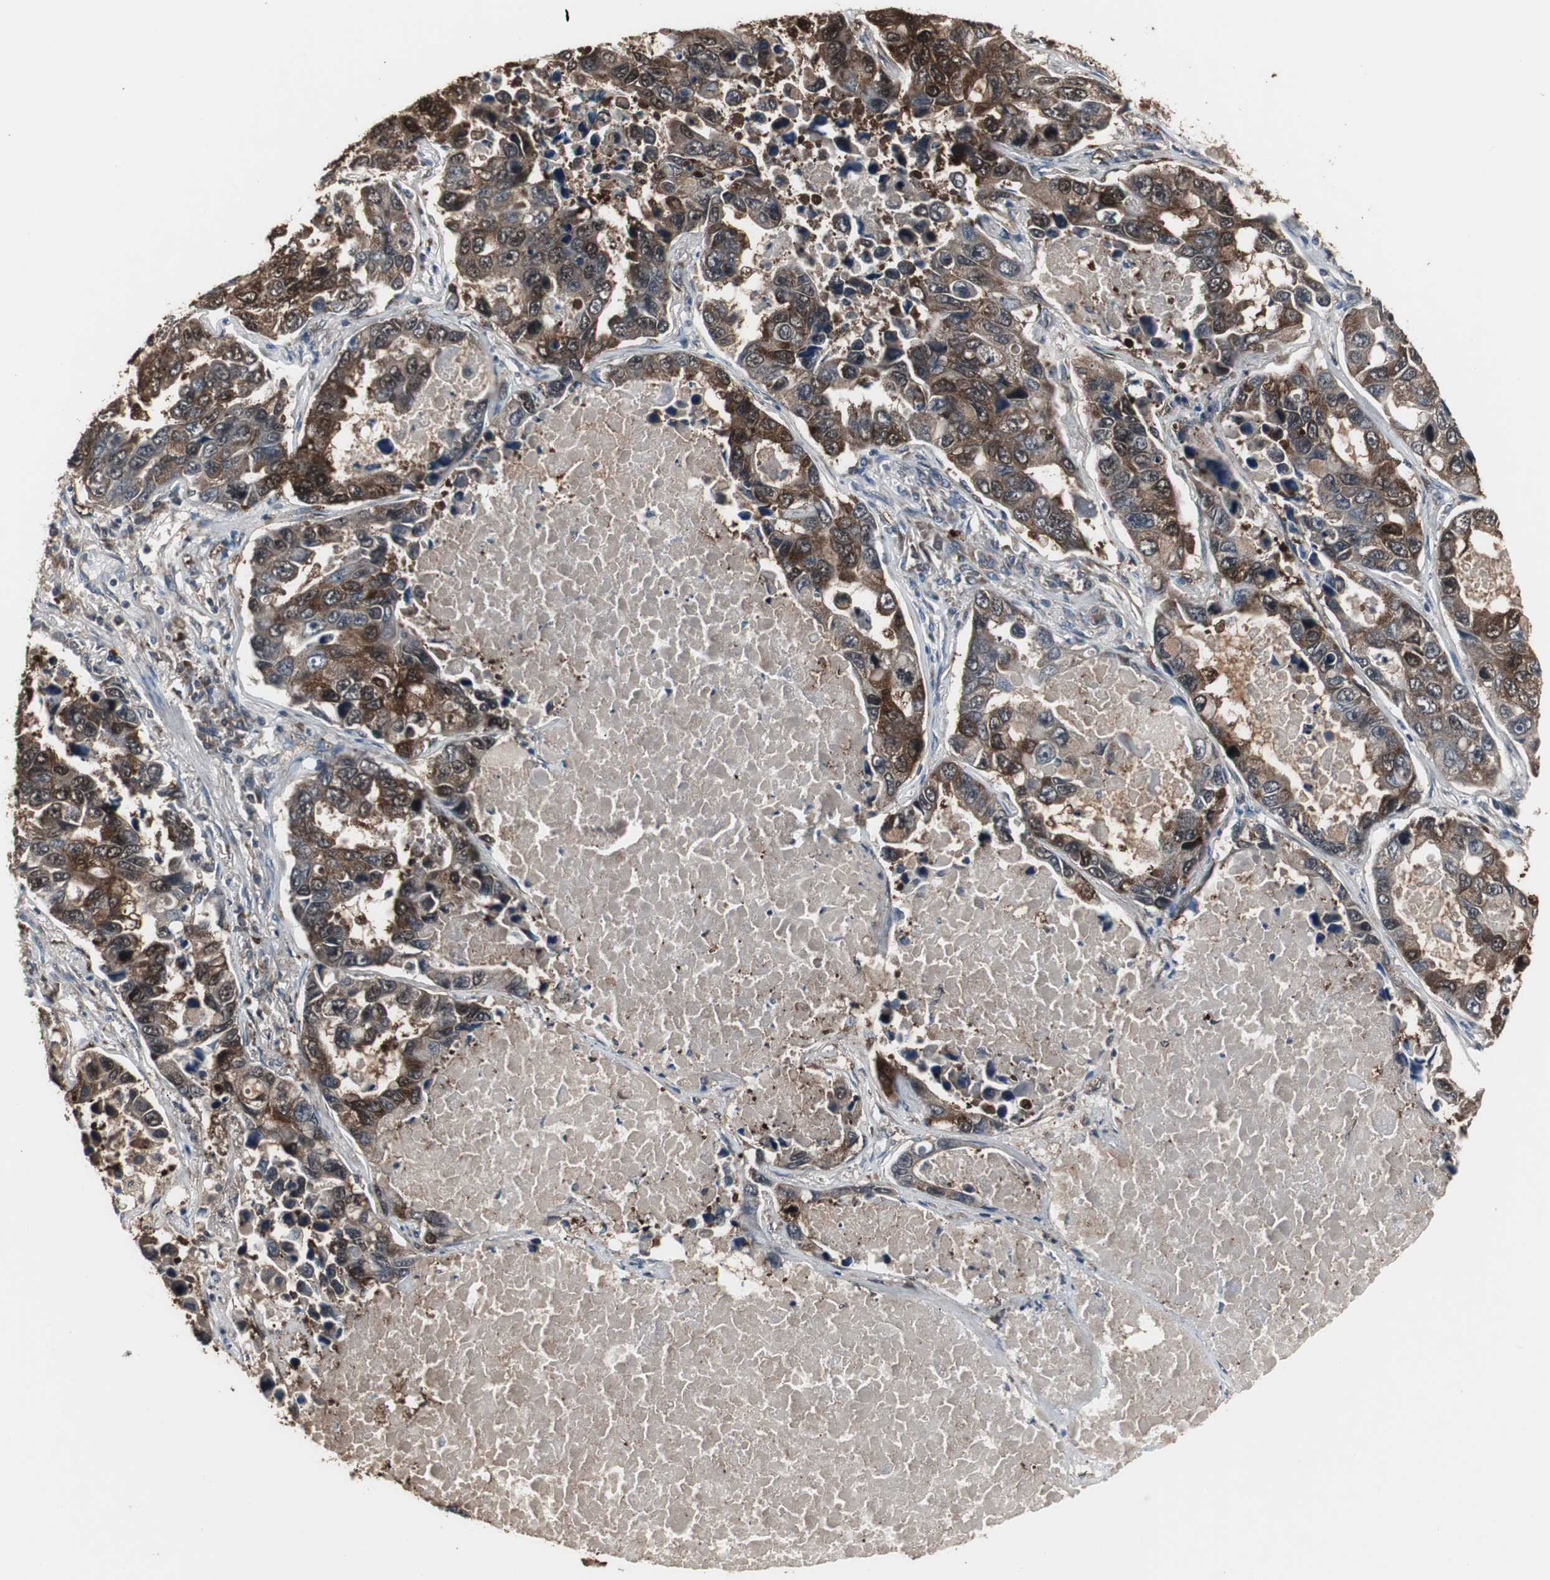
{"staining": {"intensity": "strong", "quantity": ">75%", "location": "cytoplasmic/membranous"}, "tissue": "lung cancer", "cell_type": "Tumor cells", "image_type": "cancer", "snomed": [{"axis": "morphology", "description": "Adenocarcinoma, NOS"}, {"axis": "topography", "description": "Lung"}], "caption": "IHC staining of lung cancer (adenocarcinoma), which shows high levels of strong cytoplasmic/membranous staining in approximately >75% of tumor cells indicating strong cytoplasmic/membranous protein staining. The staining was performed using DAB (3,3'-diaminobenzidine) (brown) for protein detection and nuclei were counterstained in hematoxylin (blue).", "gene": "ZSCAN22", "patient": {"sex": "male", "age": 64}}